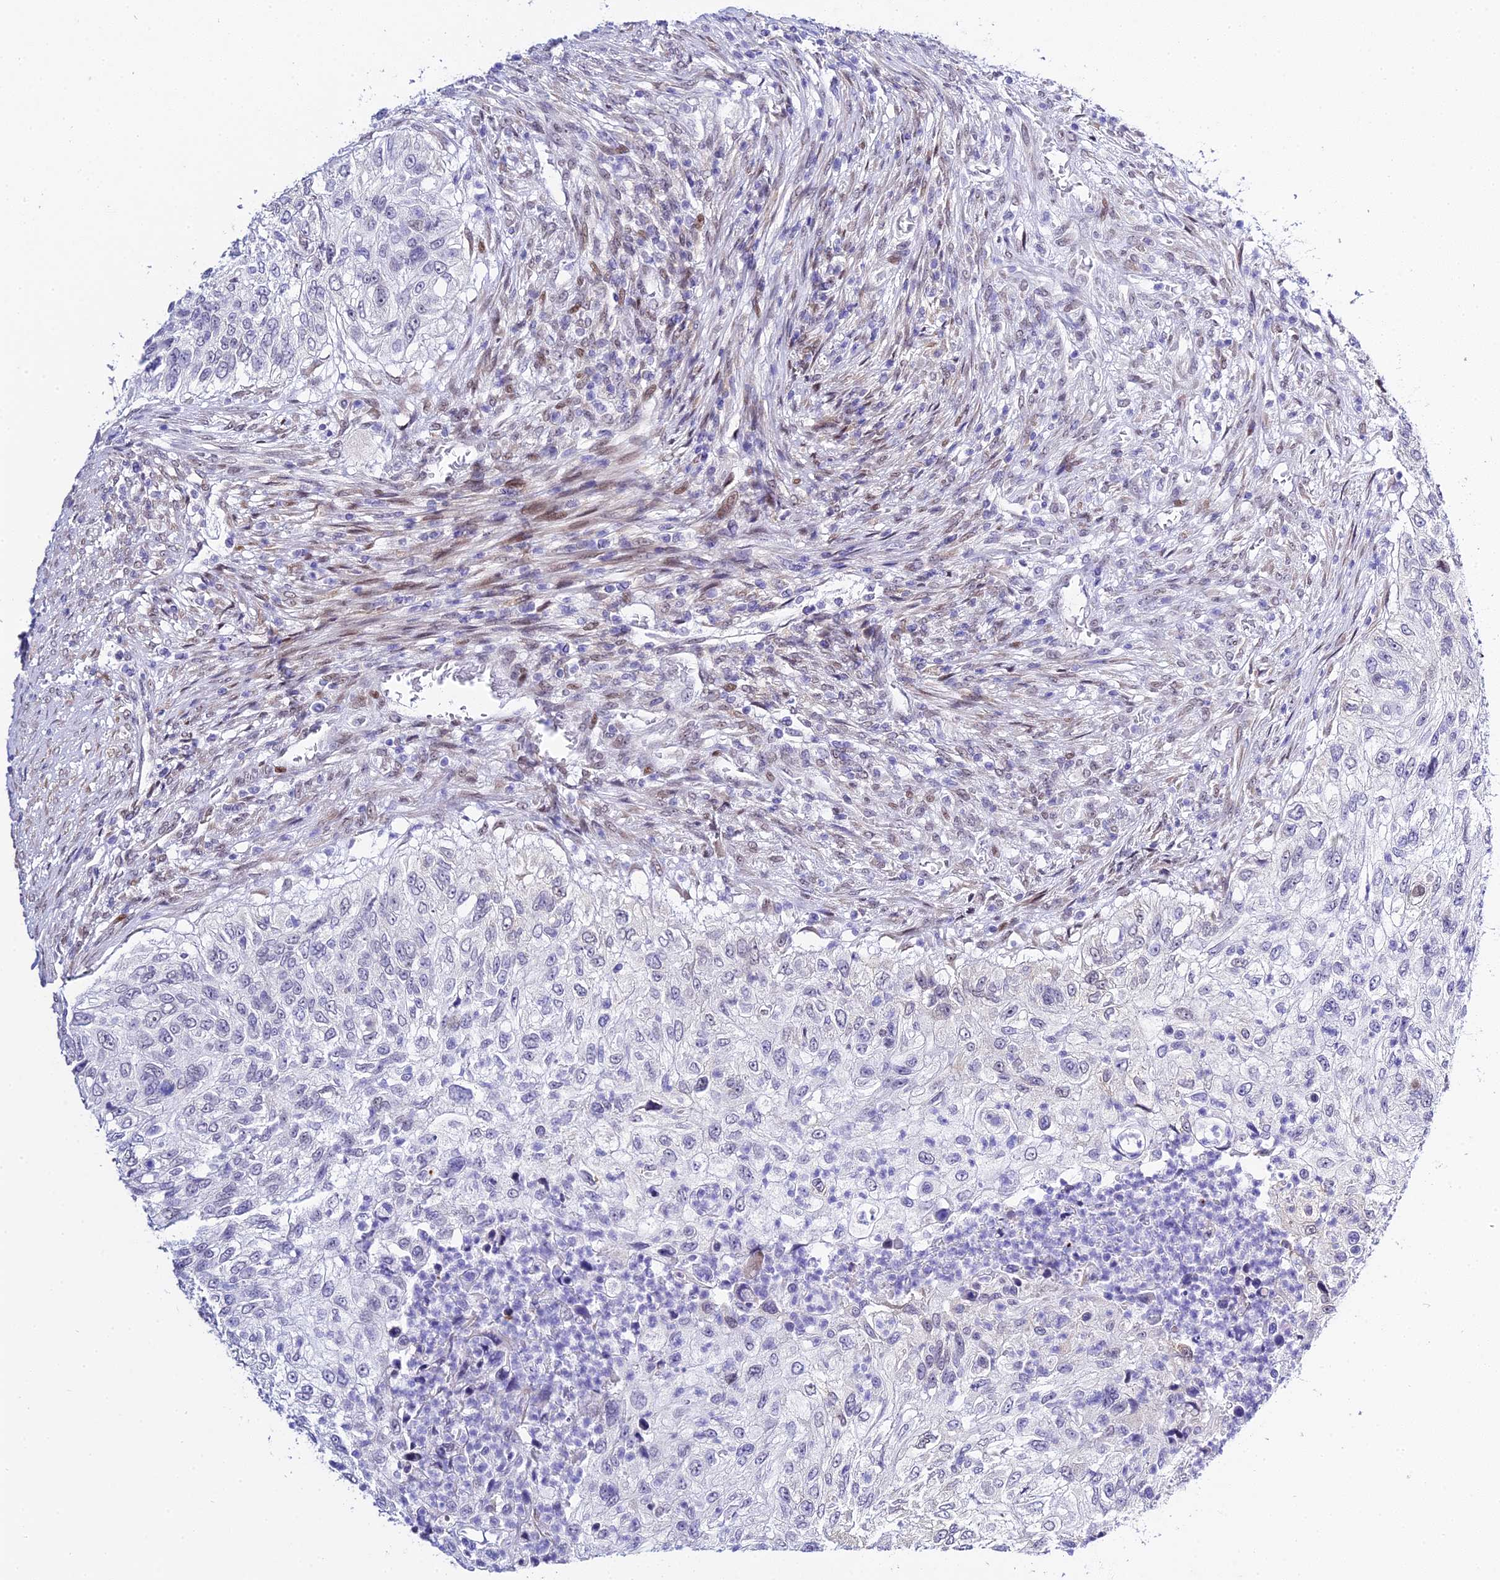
{"staining": {"intensity": "negative", "quantity": "none", "location": "none"}, "tissue": "urothelial cancer", "cell_type": "Tumor cells", "image_type": "cancer", "snomed": [{"axis": "morphology", "description": "Urothelial carcinoma, High grade"}, {"axis": "topography", "description": "Urinary bladder"}], "caption": "DAB (3,3'-diaminobenzidine) immunohistochemical staining of human urothelial cancer demonstrates no significant staining in tumor cells.", "gene": "POFUT2", "patient": {"sex": "female", "age": 60}}